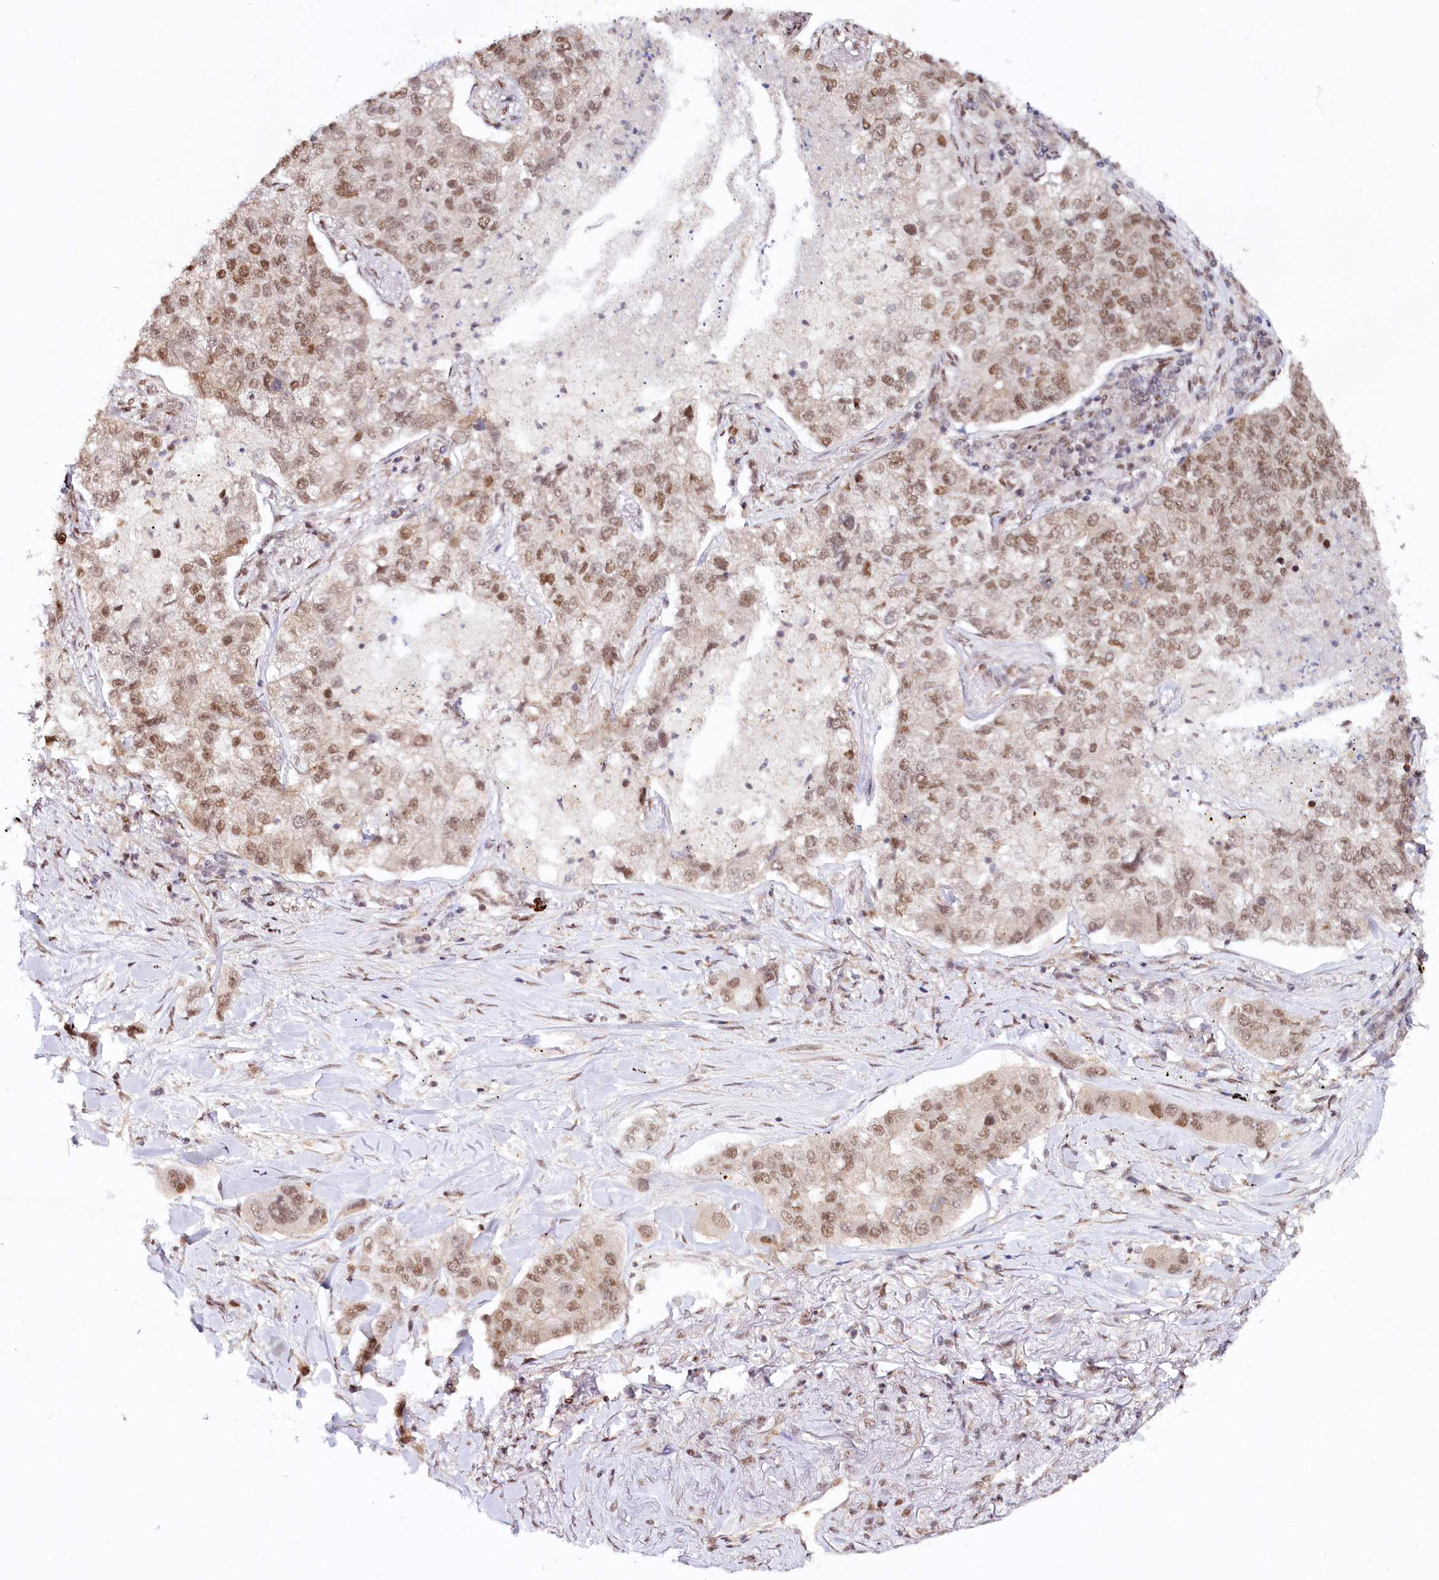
{"staining": {"intensity": "moderate", "quantity": ">75%", "location": "nuclear"}, "tissue": "lung cancer", "cell_type": "Tumor cells", "image_type": "cancer", "snomed": [{"axis": "morphology", "description": "Adenocarcinoma, NOS"}, {"axis": "topography", "description": "Lung"}], "caption": "A brown stain shows moderate nuclear expression of a protein in adenocarcinoma (lung) tumor cells.", "gene": "CCDC65", "patient": {"sex": "male", "age": 49}}